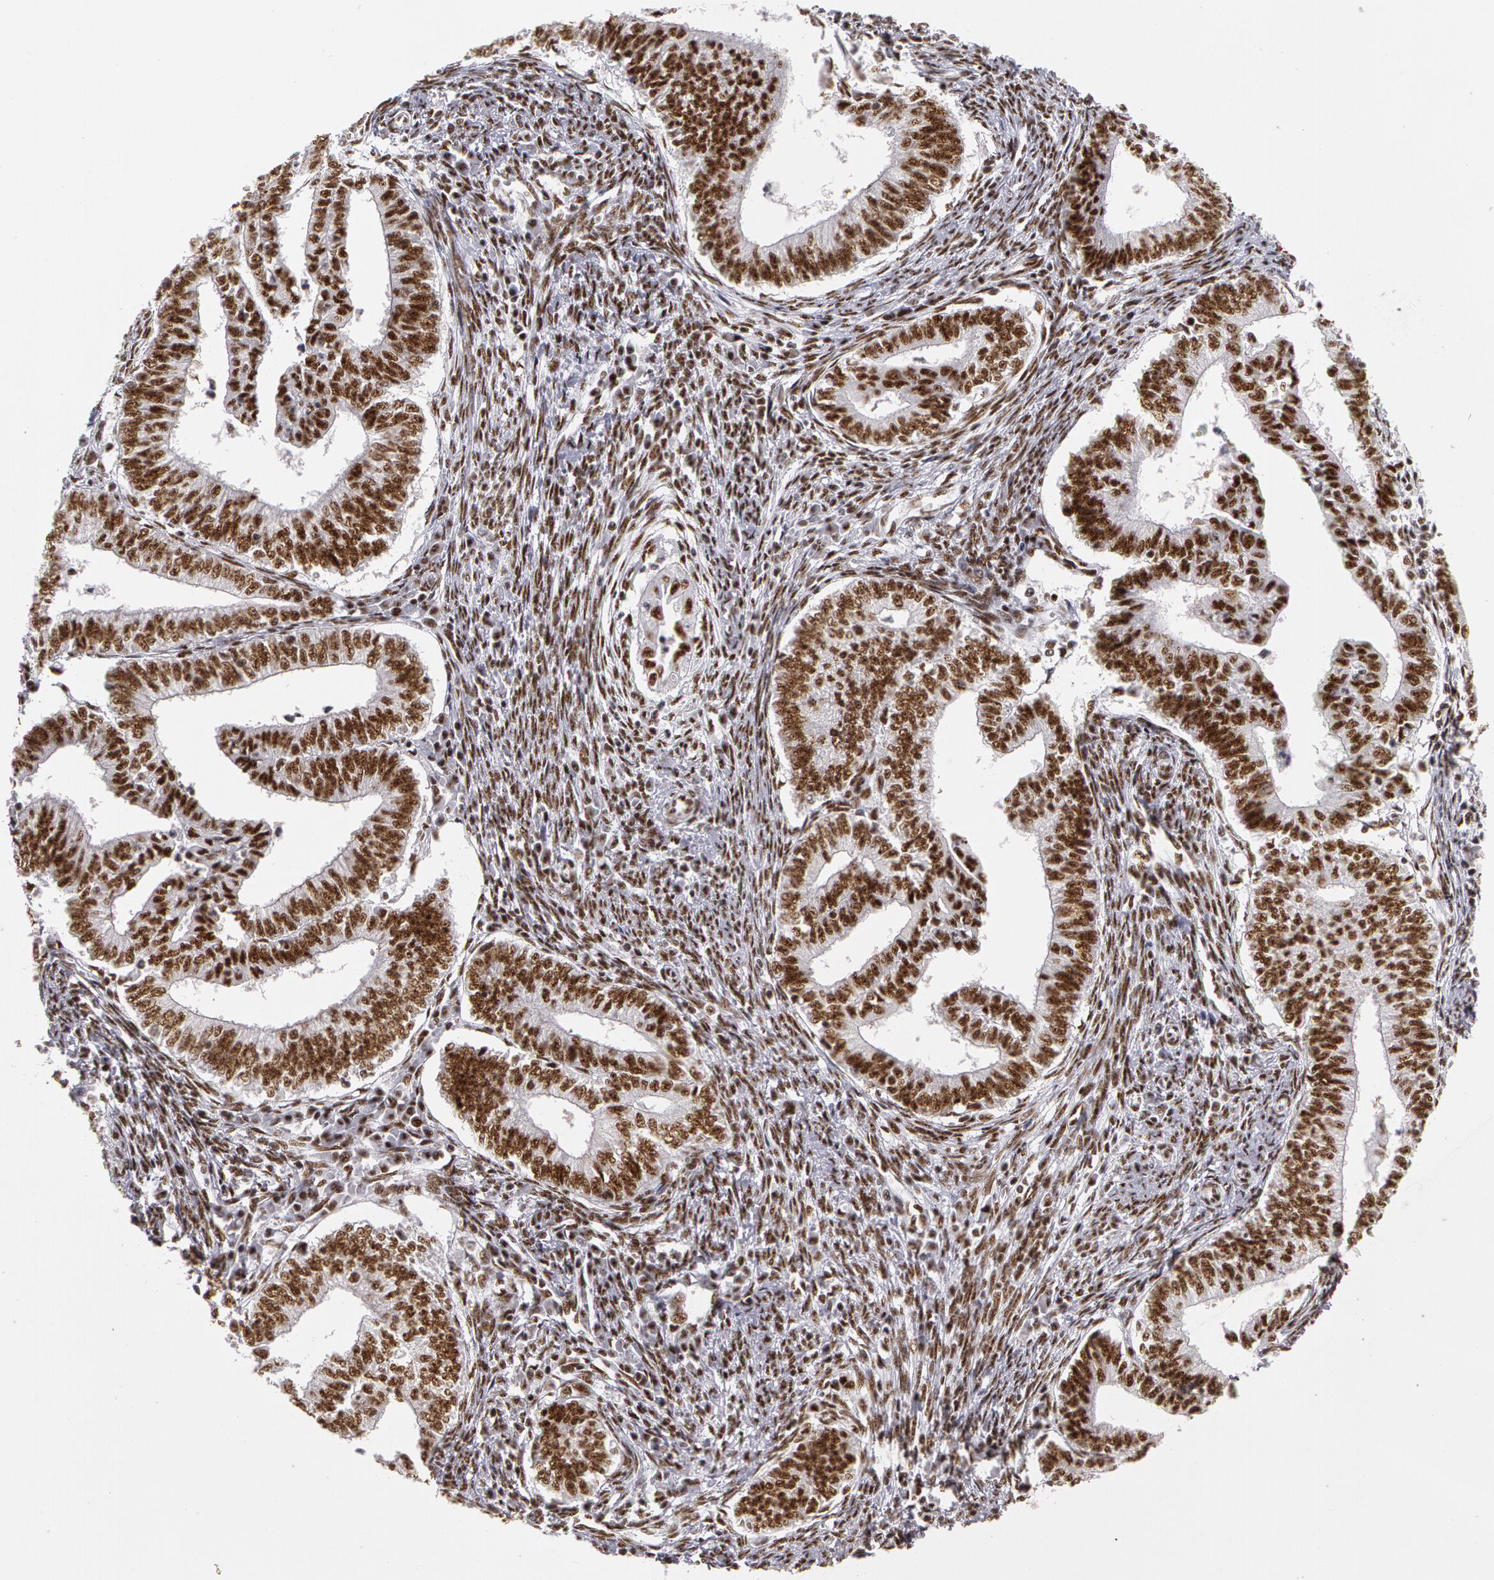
{"staining": {"intensity": "strong", "quantity": ">75%", "location": "nuclear"}, "tissue": "endometrial cancer", "cell_type": "Tumor cells", "image_type": "cancer", "snomed": [{"axis": "morphology", "description": "Adenocarcinoma, NOS"}, {"axis": "topography", "description": "Endometrium"}], "caption": "DAB immunohistochemical staining of human endometrial adenocarcinoma displays strong nuclear protein staining in about >75% of tumor cells.", "gene": "PNN", "patient": {"sex": "female", "age": 66}}